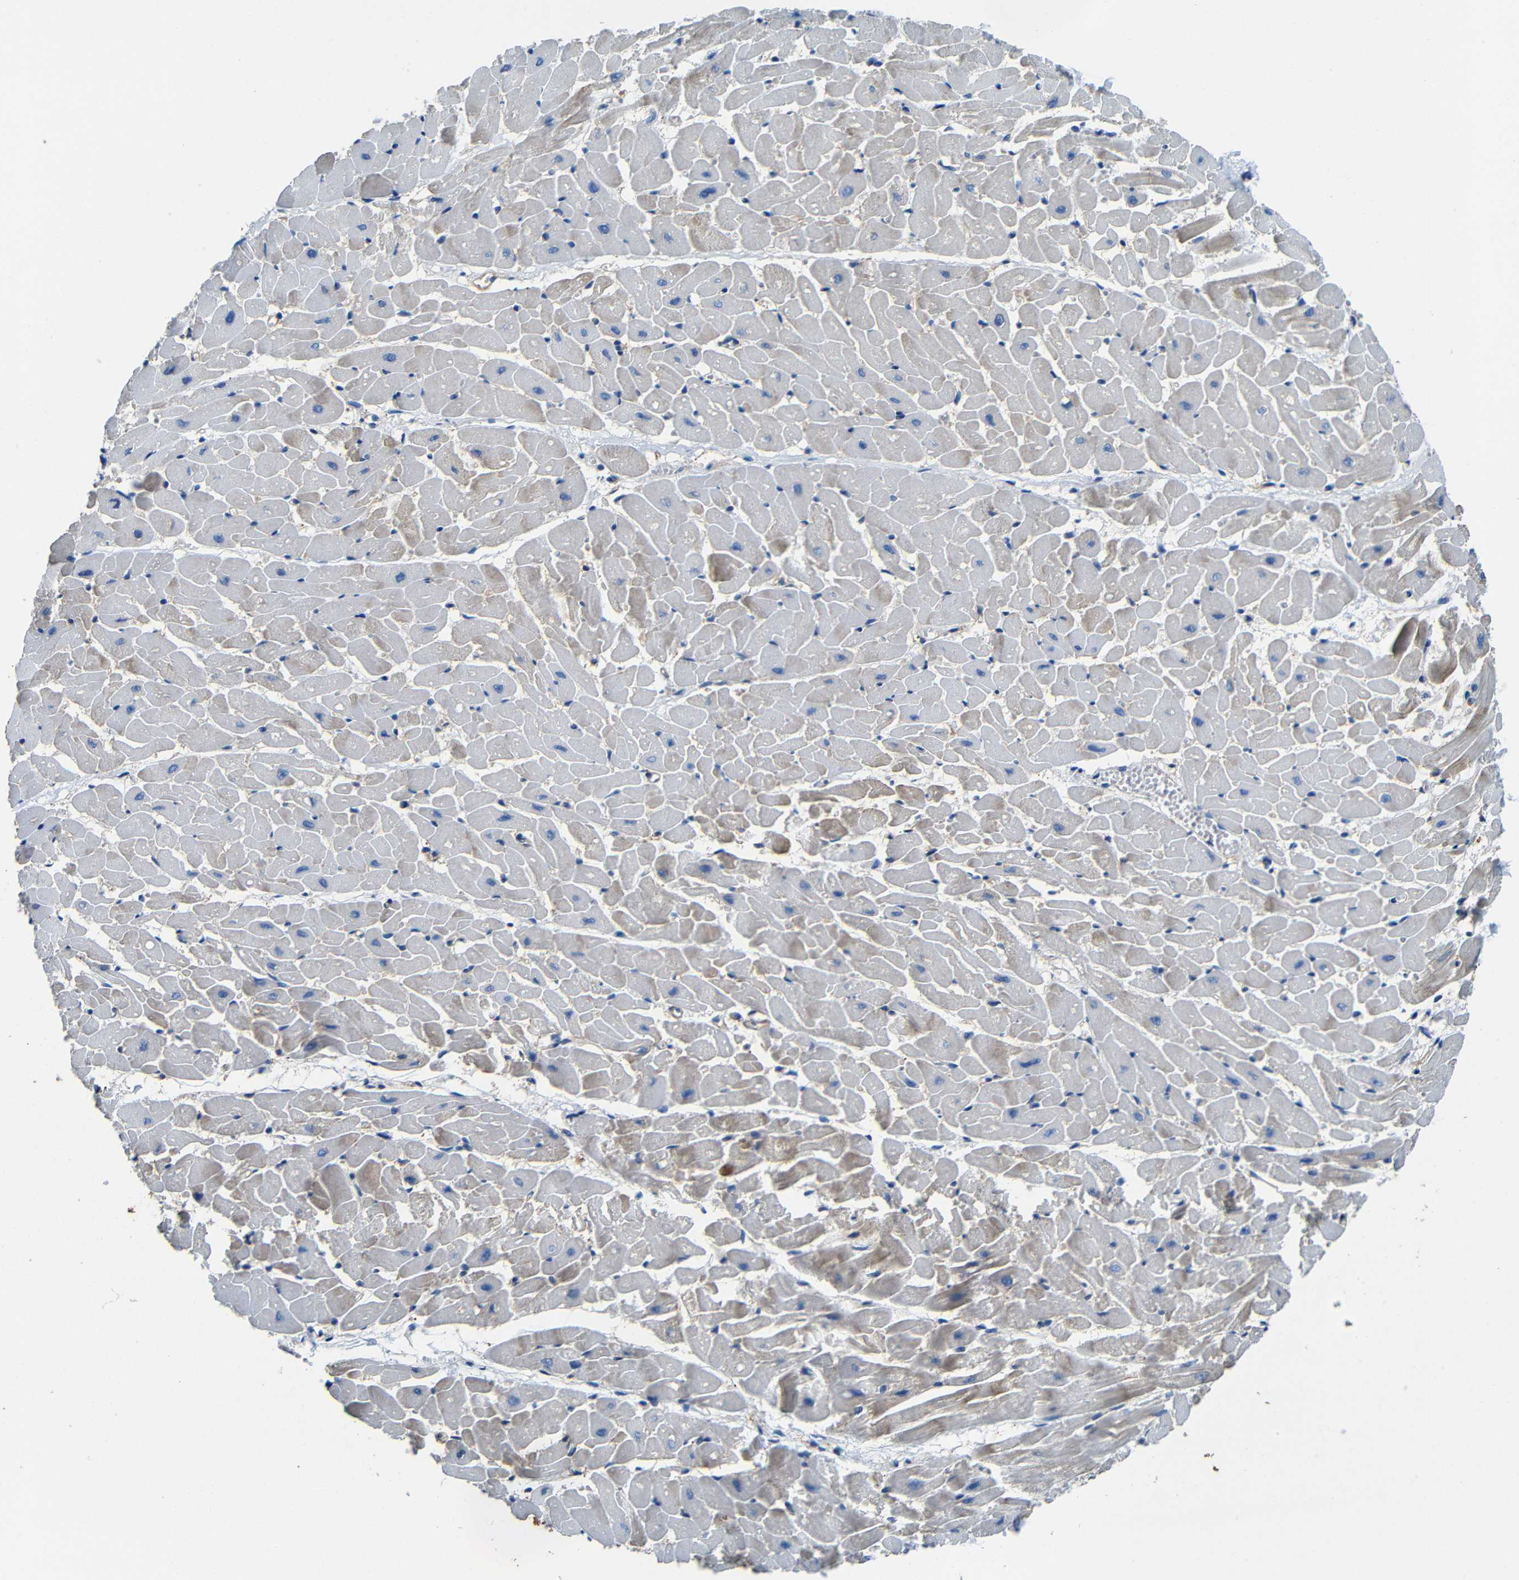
{"staining": {"intensity": "weak", "quantity": "<25%", "location": "cytoplasmic/membranous"}, "tissue": "heart muscle", "cell_type": "Cardiomyocytes", "image_type": "normal", "snomed": [{"axis": "morphology", "description": "Normal tissue, NOS"}, {"axis": "topography", "description": "Heart"}], "caption": "The micrograph shows no significant positivity in cardiomyocytes of heart muscle. (DAB (3,3'-diaminobenzidine) IHC with hematoxylin counter stain).", "gene": "GDI1", "patient": {"sex": "female", "age": 19}}